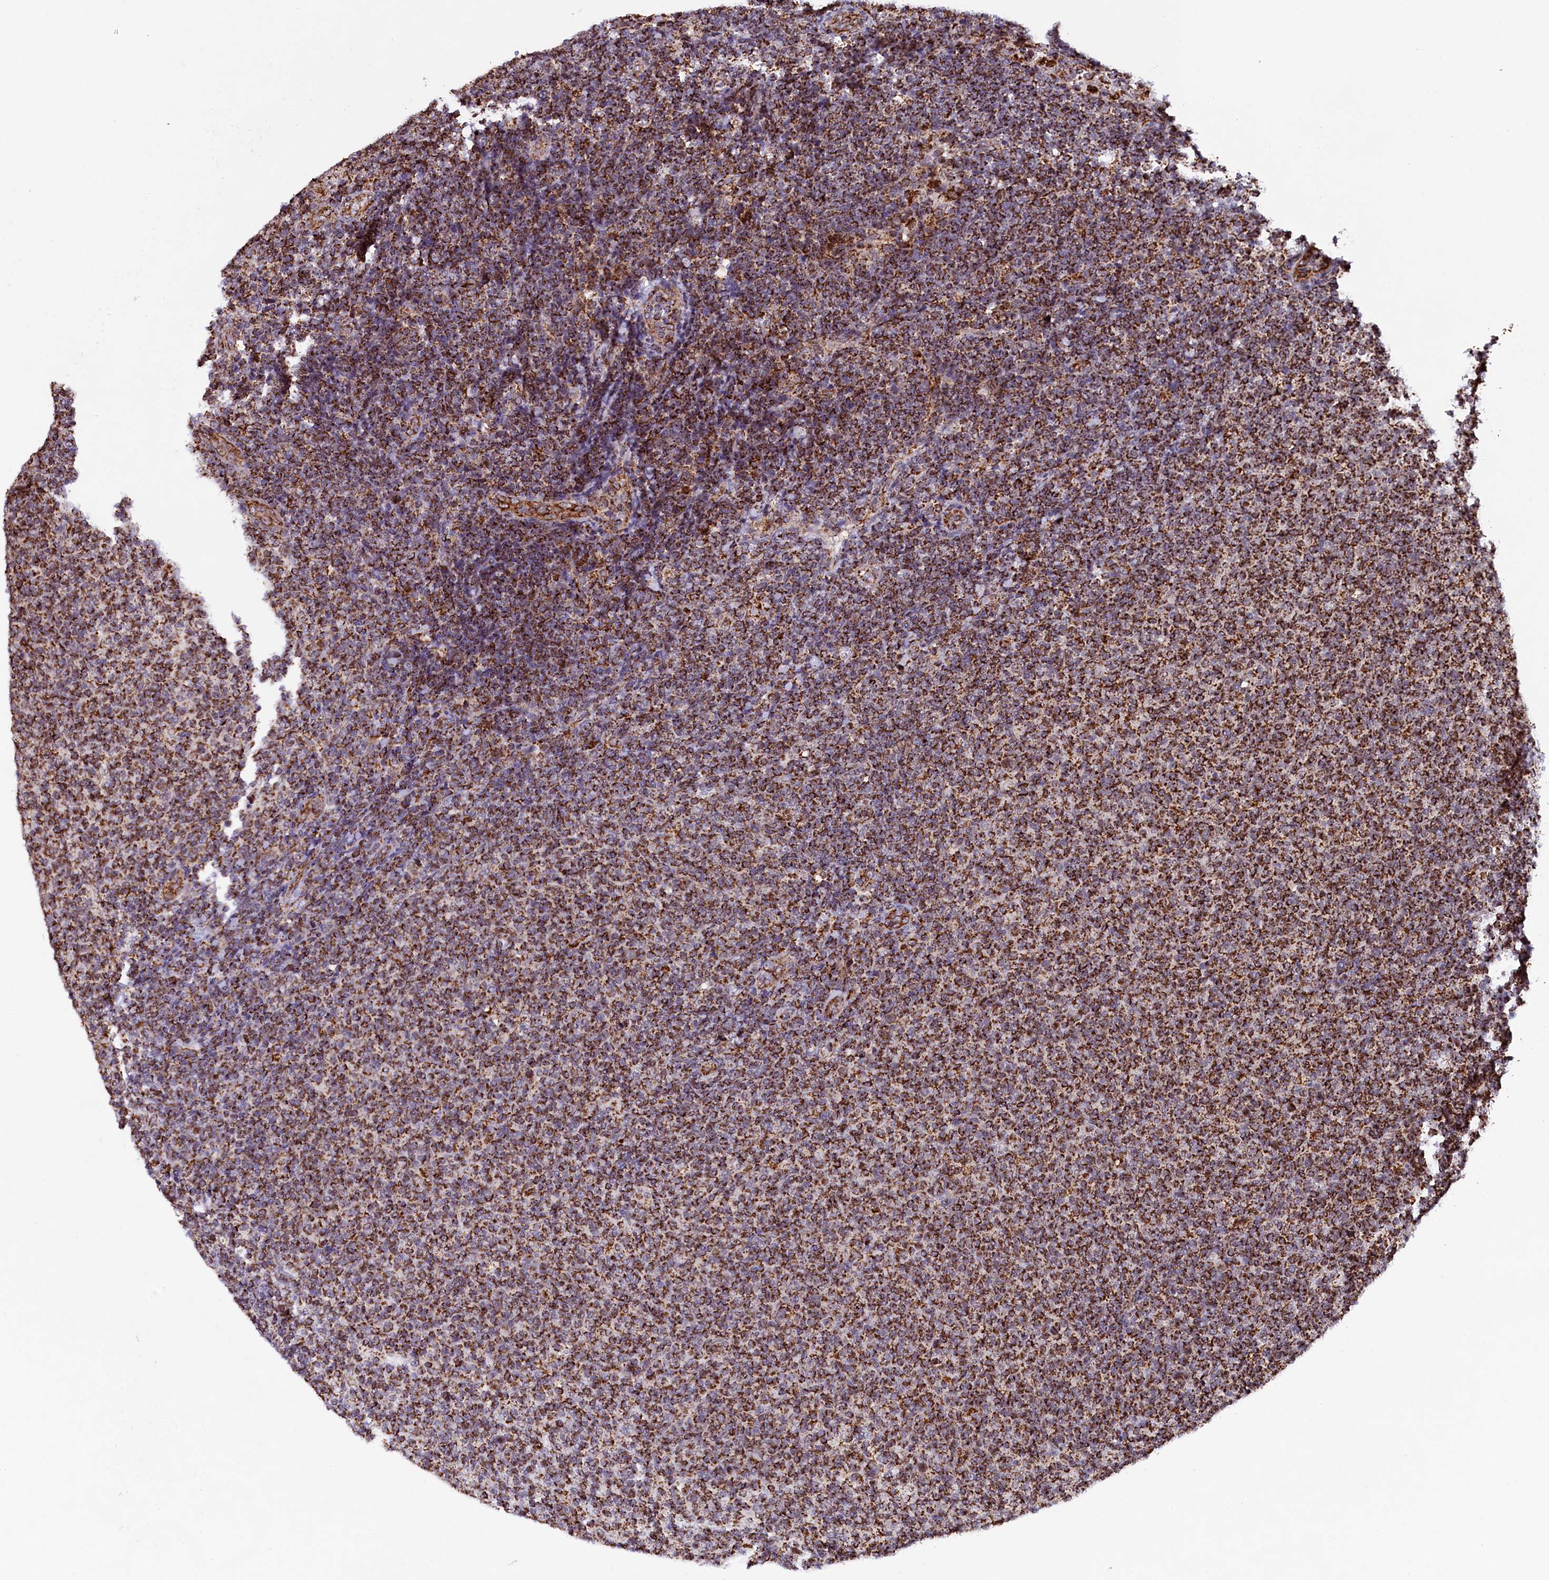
{"staining": {"intensity": "moderate", "quantity": ">75%", "location": "cytoplasmic/membranous"}, "tissue": "lymphoma", "cell_type": "Tumor cells", "image_type": "cancer", "snomed": [{"axis": "morphology", "description": "Malignant lymphoma, non-Hodgkin's type, Low grade"}, {"axis": "topography", "description": "Lymph node"}], "caption": "Moderate cytoplasmic/membranous expression is identified in approximately >75% of tumor cells in lymphoma.", "gene": "KLC2", "patient": {"sex": "male", "age": 66}}